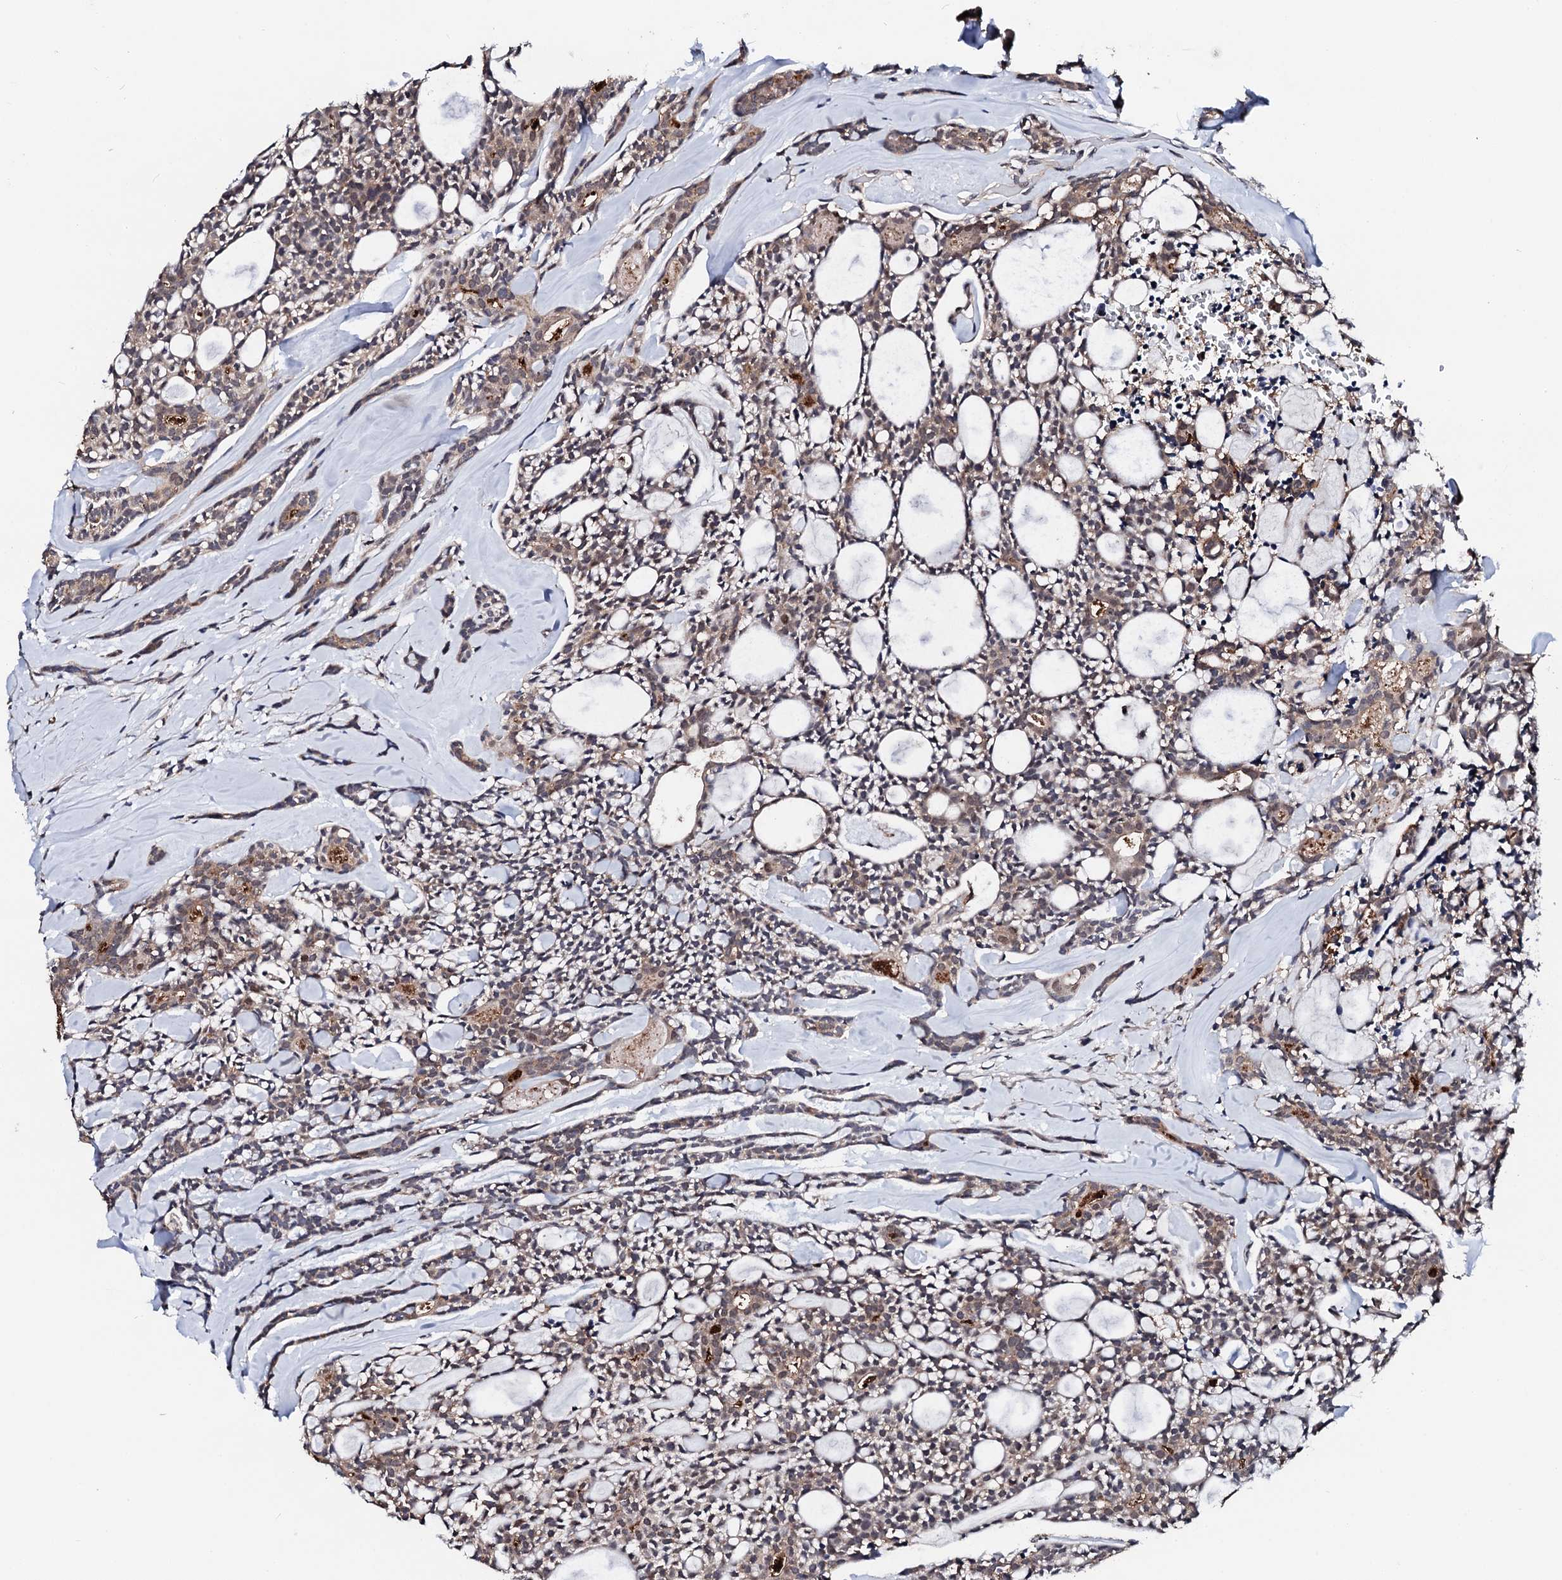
{"staining": {"intensity": "moderate", "quantity": "25%-75%", "location": "cytoplasmic/membranous,nuclear"}, "tissue": "head and neck cancer", "cell_type": "Tumor cells", "image_type": "cancer", "snomed": [{"axis": "morphology", "description": "Adenocarcinoma, NOS"}, {"axis": "topography", "description": "Salivary gland"}, {"axis": "topography", "description": "Head-Neck"}], "caption": "Protein staining of head and neck cancer tissue reveals moderate cytoplasmic/membranous and nuclear expression in approximately 25%-75% of tumor cells. (Stains: DAB (3,3'-diaminobenzidine) in brown, nuclei in blue, Microscopy: brightfield microscopy at high magnification).", "gene": "EDC3", "patient": {"sex": "male", "age": 55}}